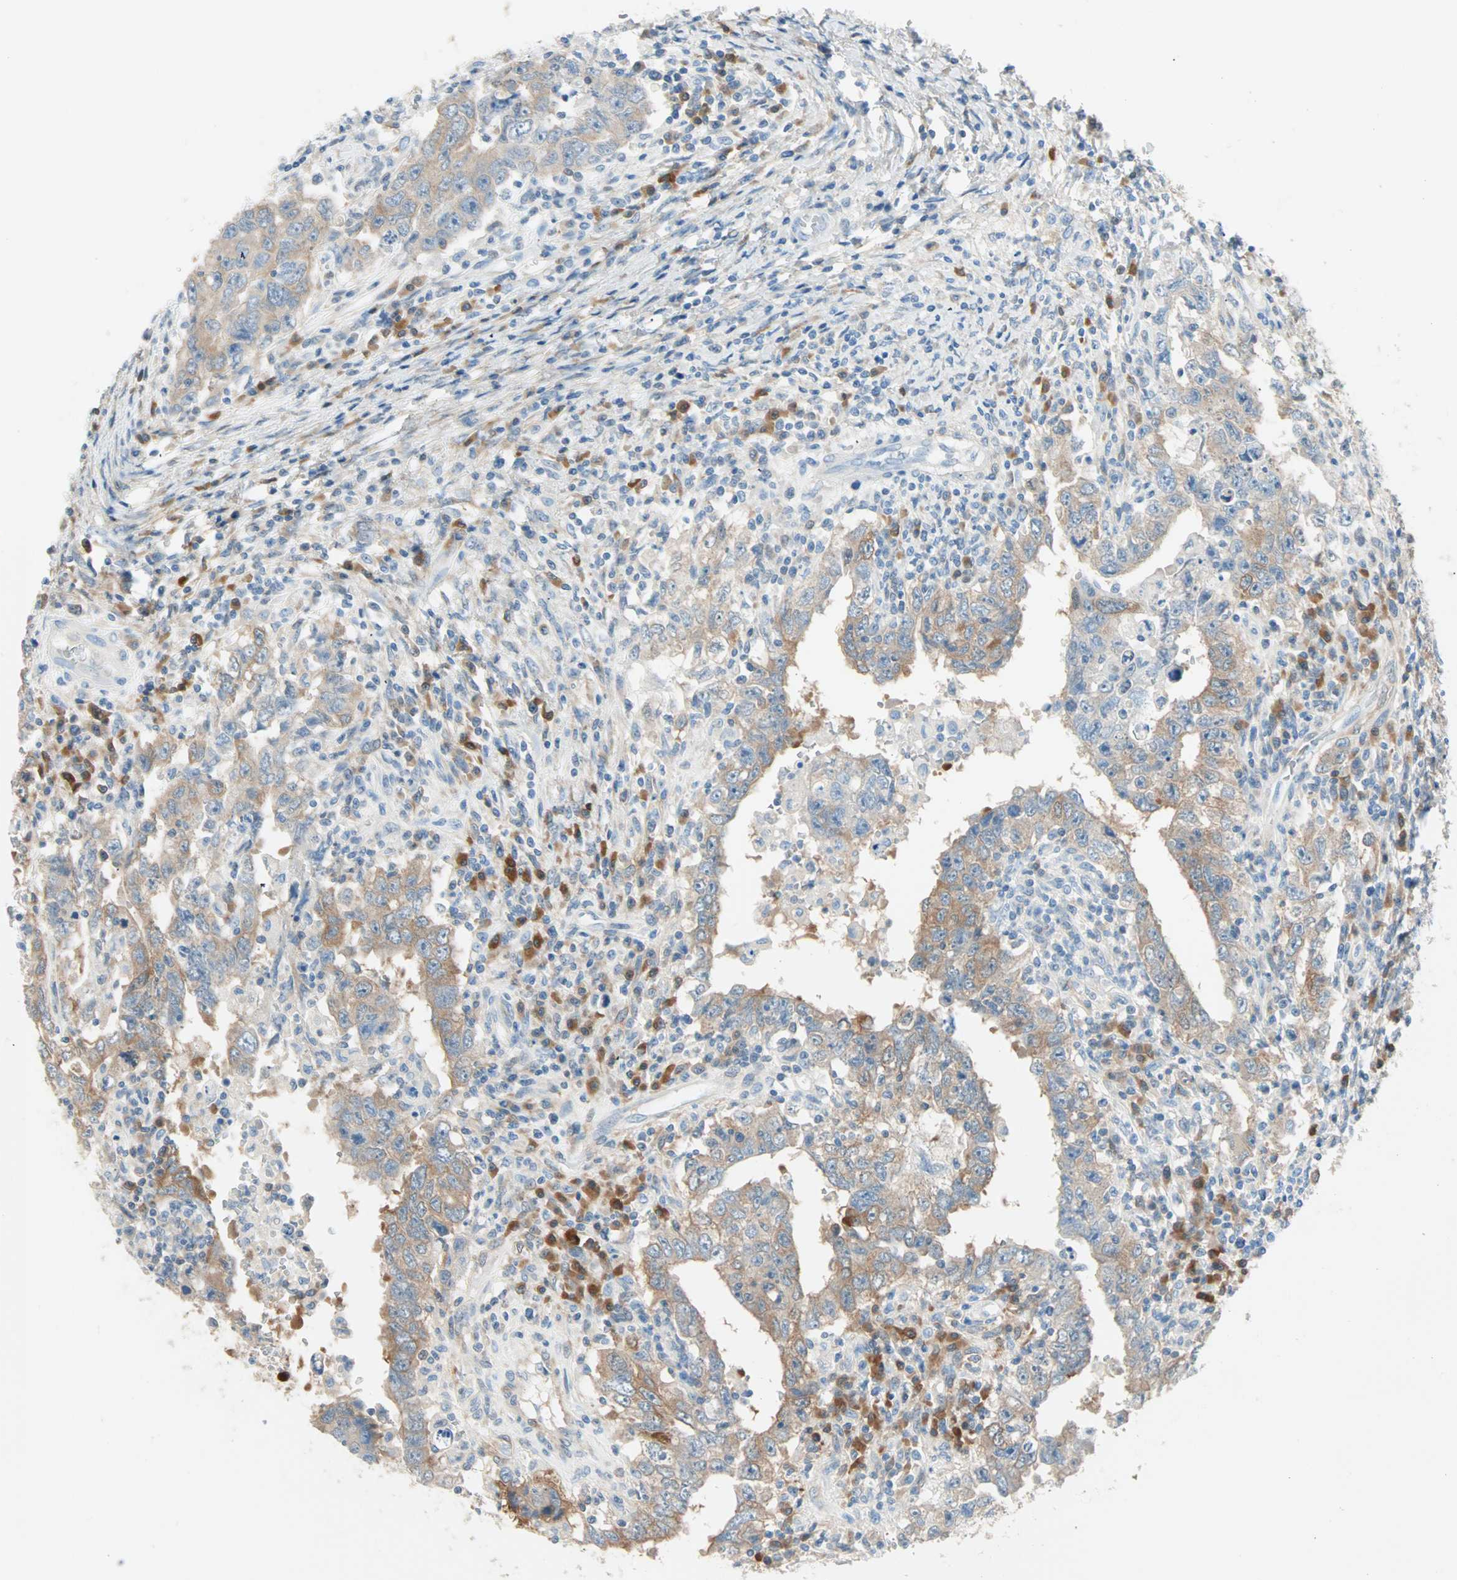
{"staining": {"intensity": "moderate", "quantity": ">75%", "location": "cytoplasmic/membranous"}, "tissue": "testis cancer", "cell_type": "Tumor cells", "image_type": "cancer", "snomed": [{"axis": "morphology", "description": "Carcinoma, Embryonal, NOS"}, {"axis": "topography", "description": "Testis"}], "caption": "IHC of human testis cancer (embryonal carcinoma) displays medium levels of moderate cytoplasmic/membranous positivity in about >75% of tumor cells. The staining was performed using DAB (3,3'-diaminobenzidine), with brown indicating positive protein expression. Nuclei are stained blue with hematoxylin.", "gene": "ATF6", "patient": {"sex": "male", "age": 26}}